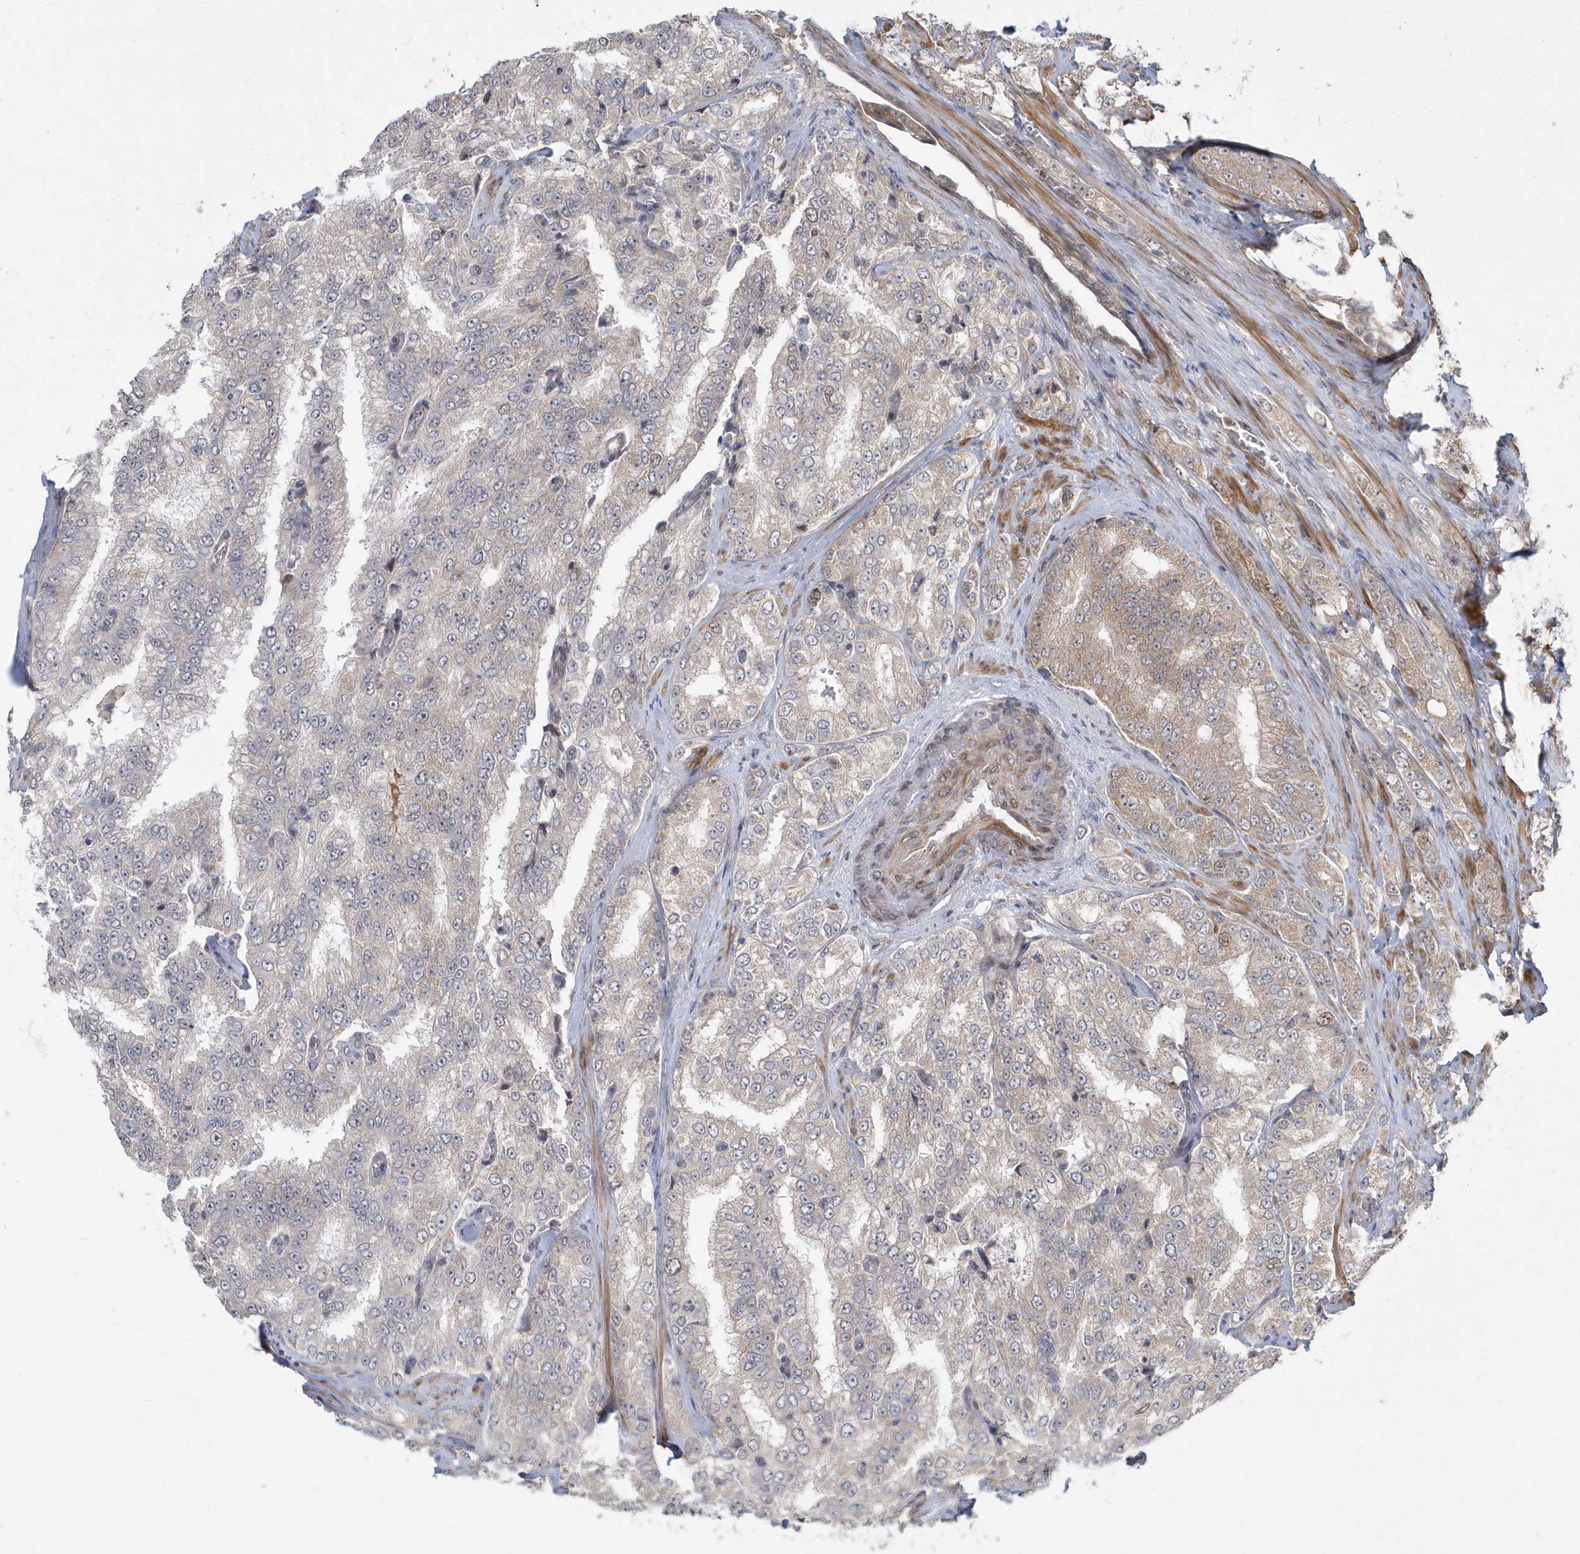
{"staining": {"intensity": "weak", "quantity": "<25%", "location": "cytoplasmic/membranous"}, "tissue": "prostate cancer", "cell_type": "Tumor cells", "image_type": "cancer", "snomed": [{"axis": "morphology", "description": "Adenocarcinoma, High grade"}, {"axis": "topography", "description": "Prostate"}], "caption": "This is an immunohistochemistry (IHC) photomicrograph of human prostate cancer. There is no positivity in tumor cells.", "gene": "MXI1", "patient": {"sex": "male", "age": 58}}